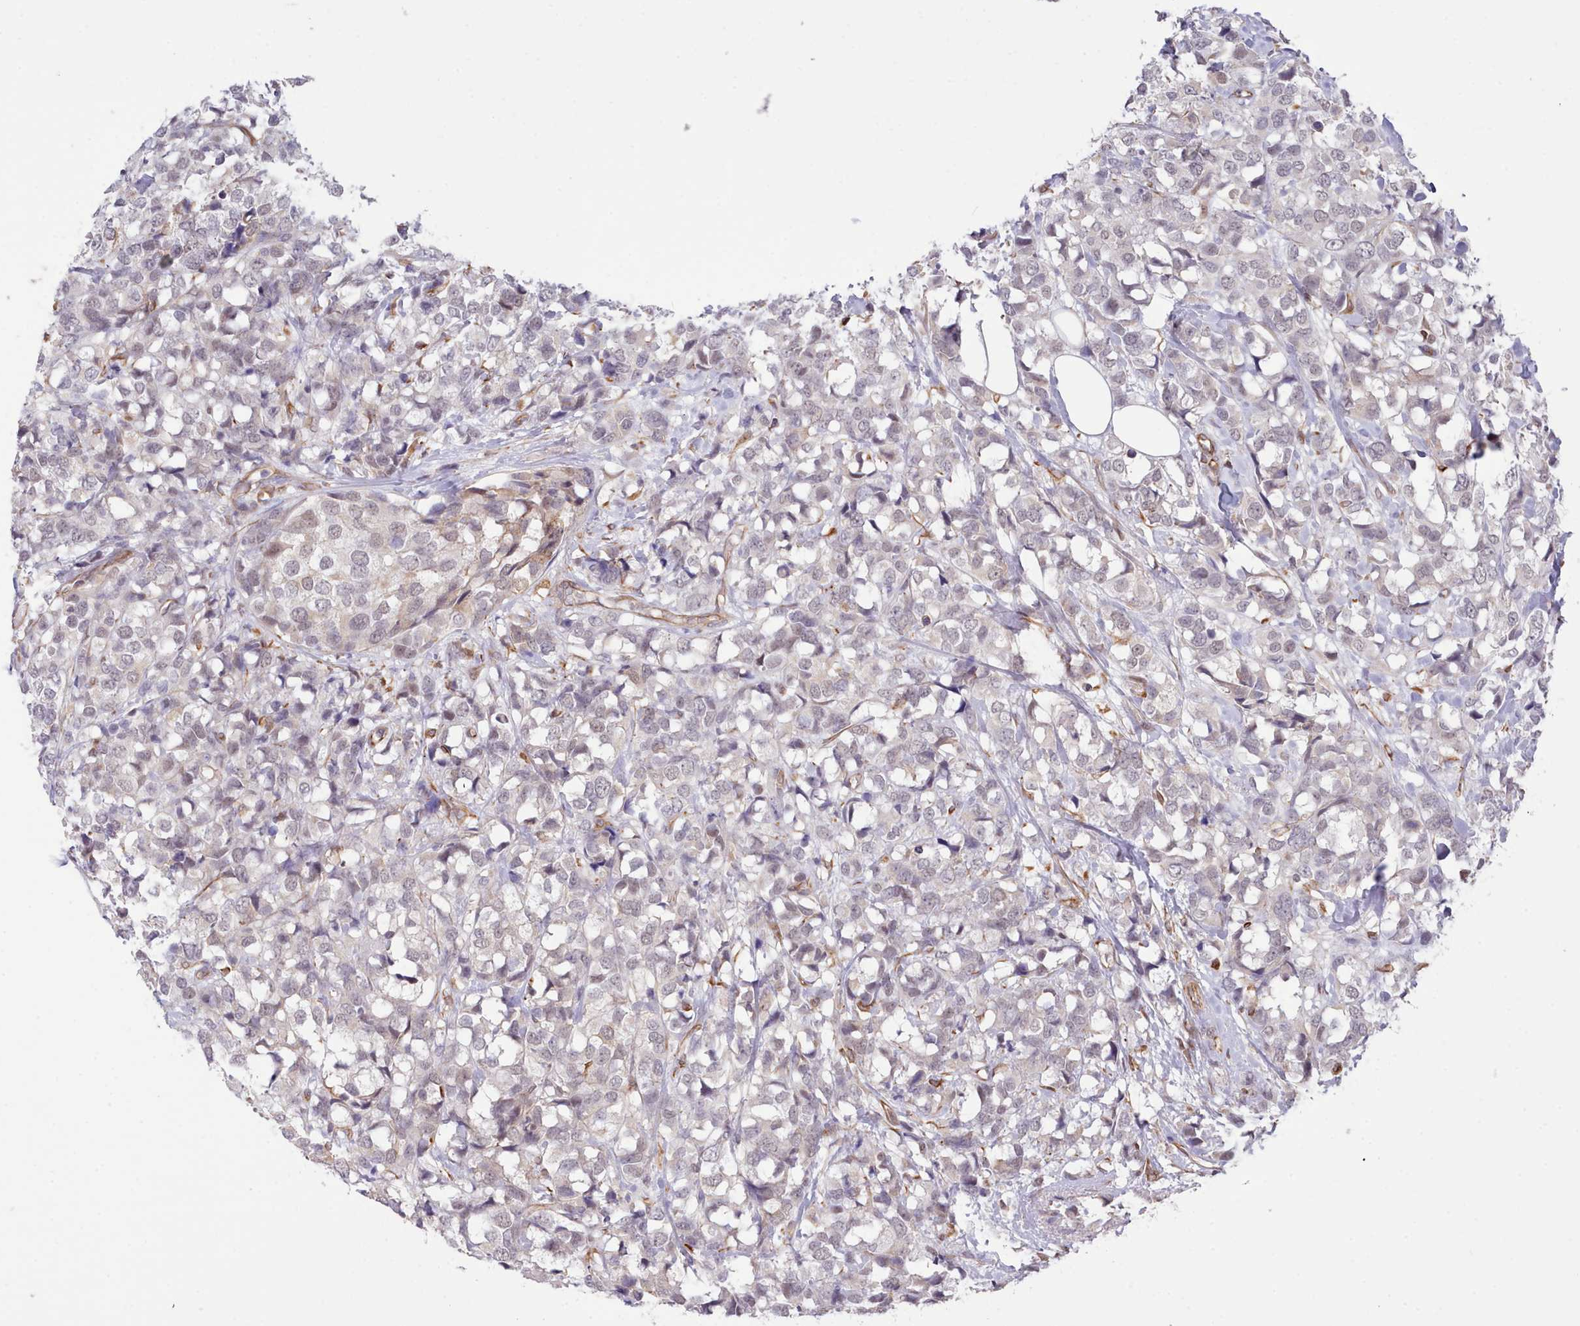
{"staining": {"intensity": "weak", "quantity": "25%-75%", "location": "nuclear"}, "tissue": "breast cancer", "cell_type": "Tumor cells", "image_type": "cancer", "snomed": [{"axis": "morphology", "description": "Lobular carcinoma"}, {"axis": "topography", "description": "Breast"}], "caption": "Immunohistochemistry (DAB (3,3'-diaminobenzidine)) staining of breast cancer exhibits weak nuclear protein positivity in approximately 25%-75% of tumor cells.", "gene": "ZC3H13", "patient": {"sex": "female", "age": 59}}